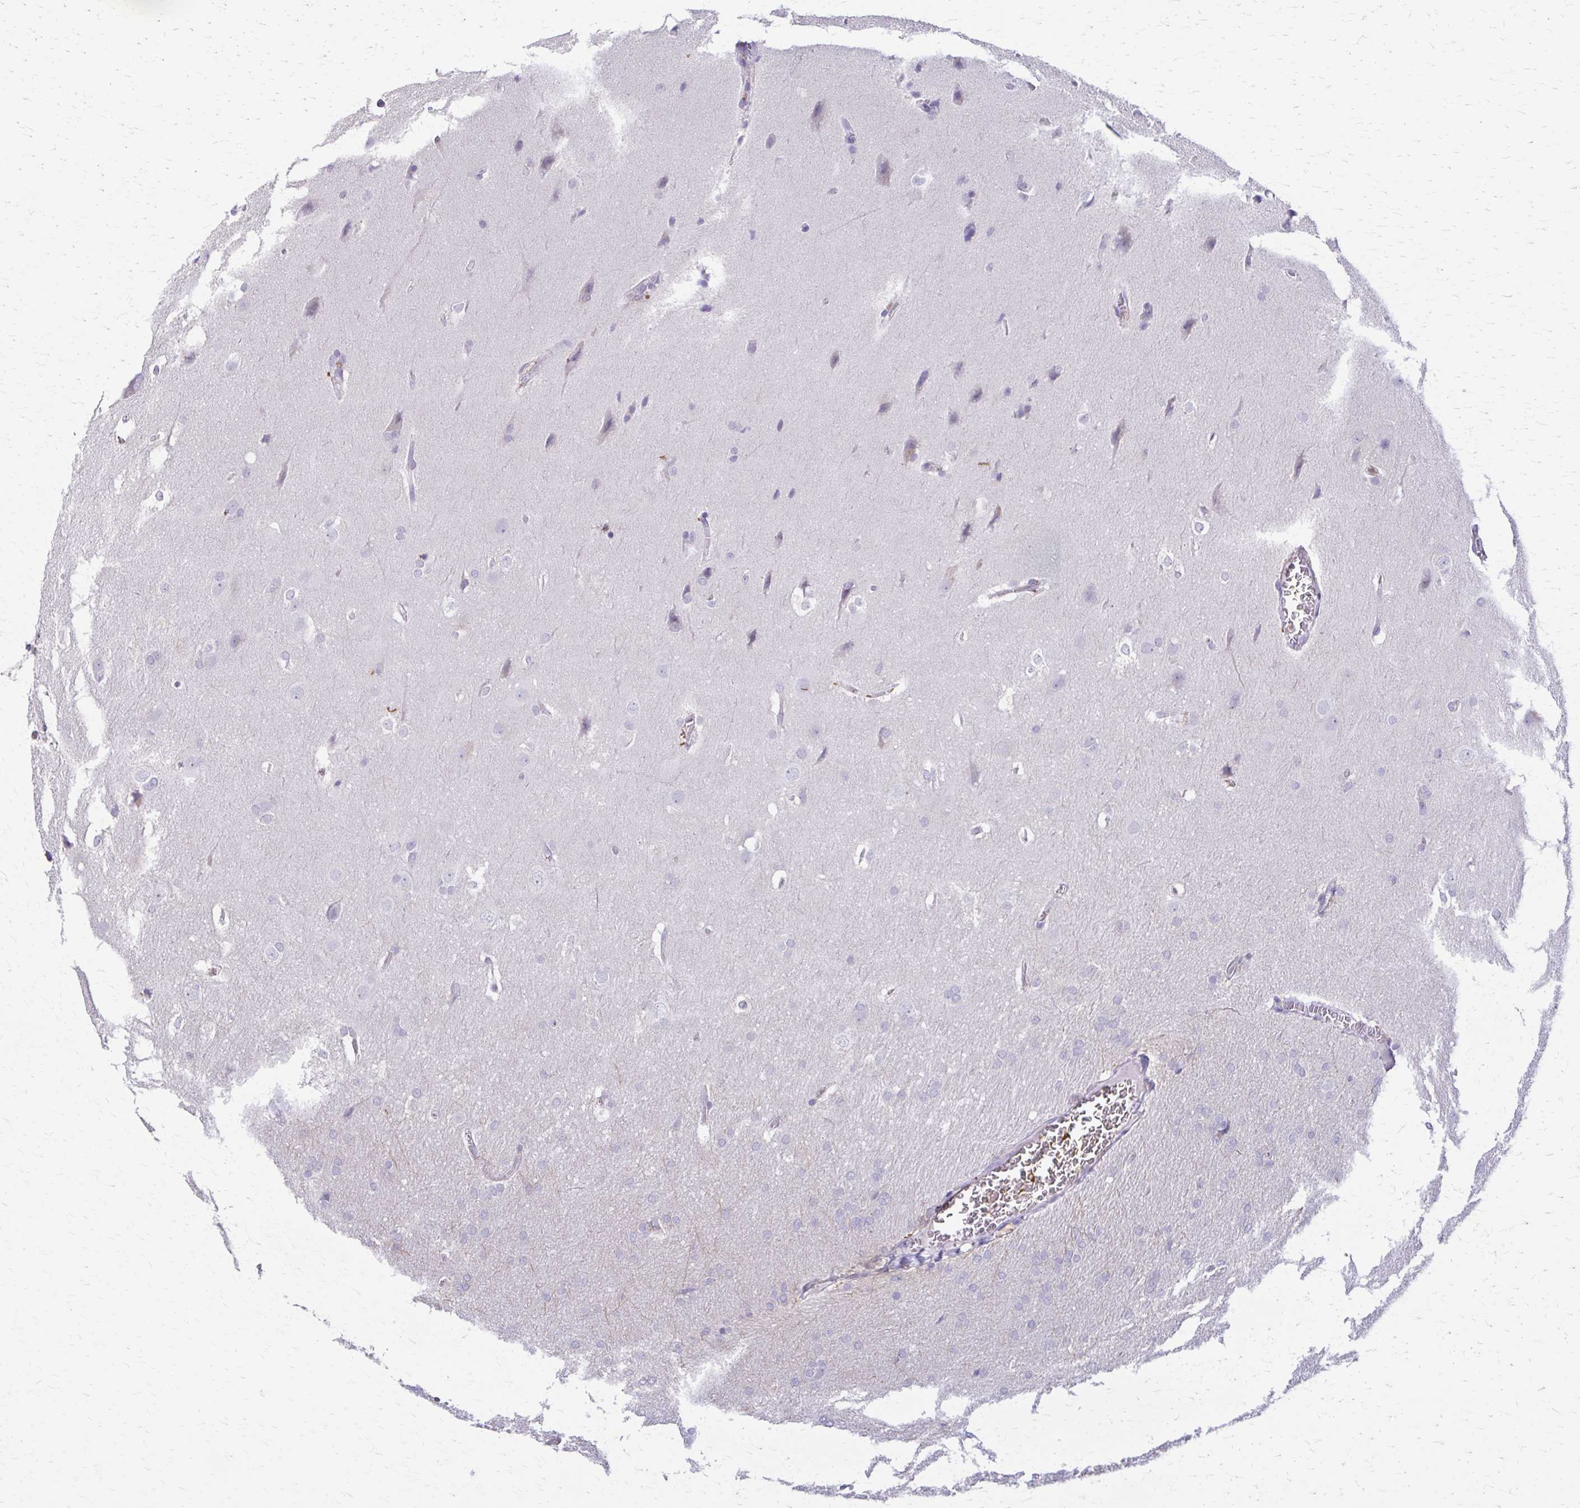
{"staining": {"intensity": "negative", "quantity": "none", "location": "none"}, "tissue": "glioma", "cell_type": "Tumor cells", "image_type": "cancer", "snomed": [{"axis": "morphology", "description": "Glioma, malignant, Low grade"}, {"axis": "topography", "description": "Brain"}], "caption": "DAB immunohistochemical staining of human malignant glioma (low-grade) demonstrates no significant positivity in tumor cells. Brightfield microscopy of immunohistochemistry stained with DAB (3,3'-diaminobenzidine) (brown) and hematoxylin (blue), captured at high magnification.", "gene": "PIK3AP1", "patient": {"sex": "female", "age": 32}}